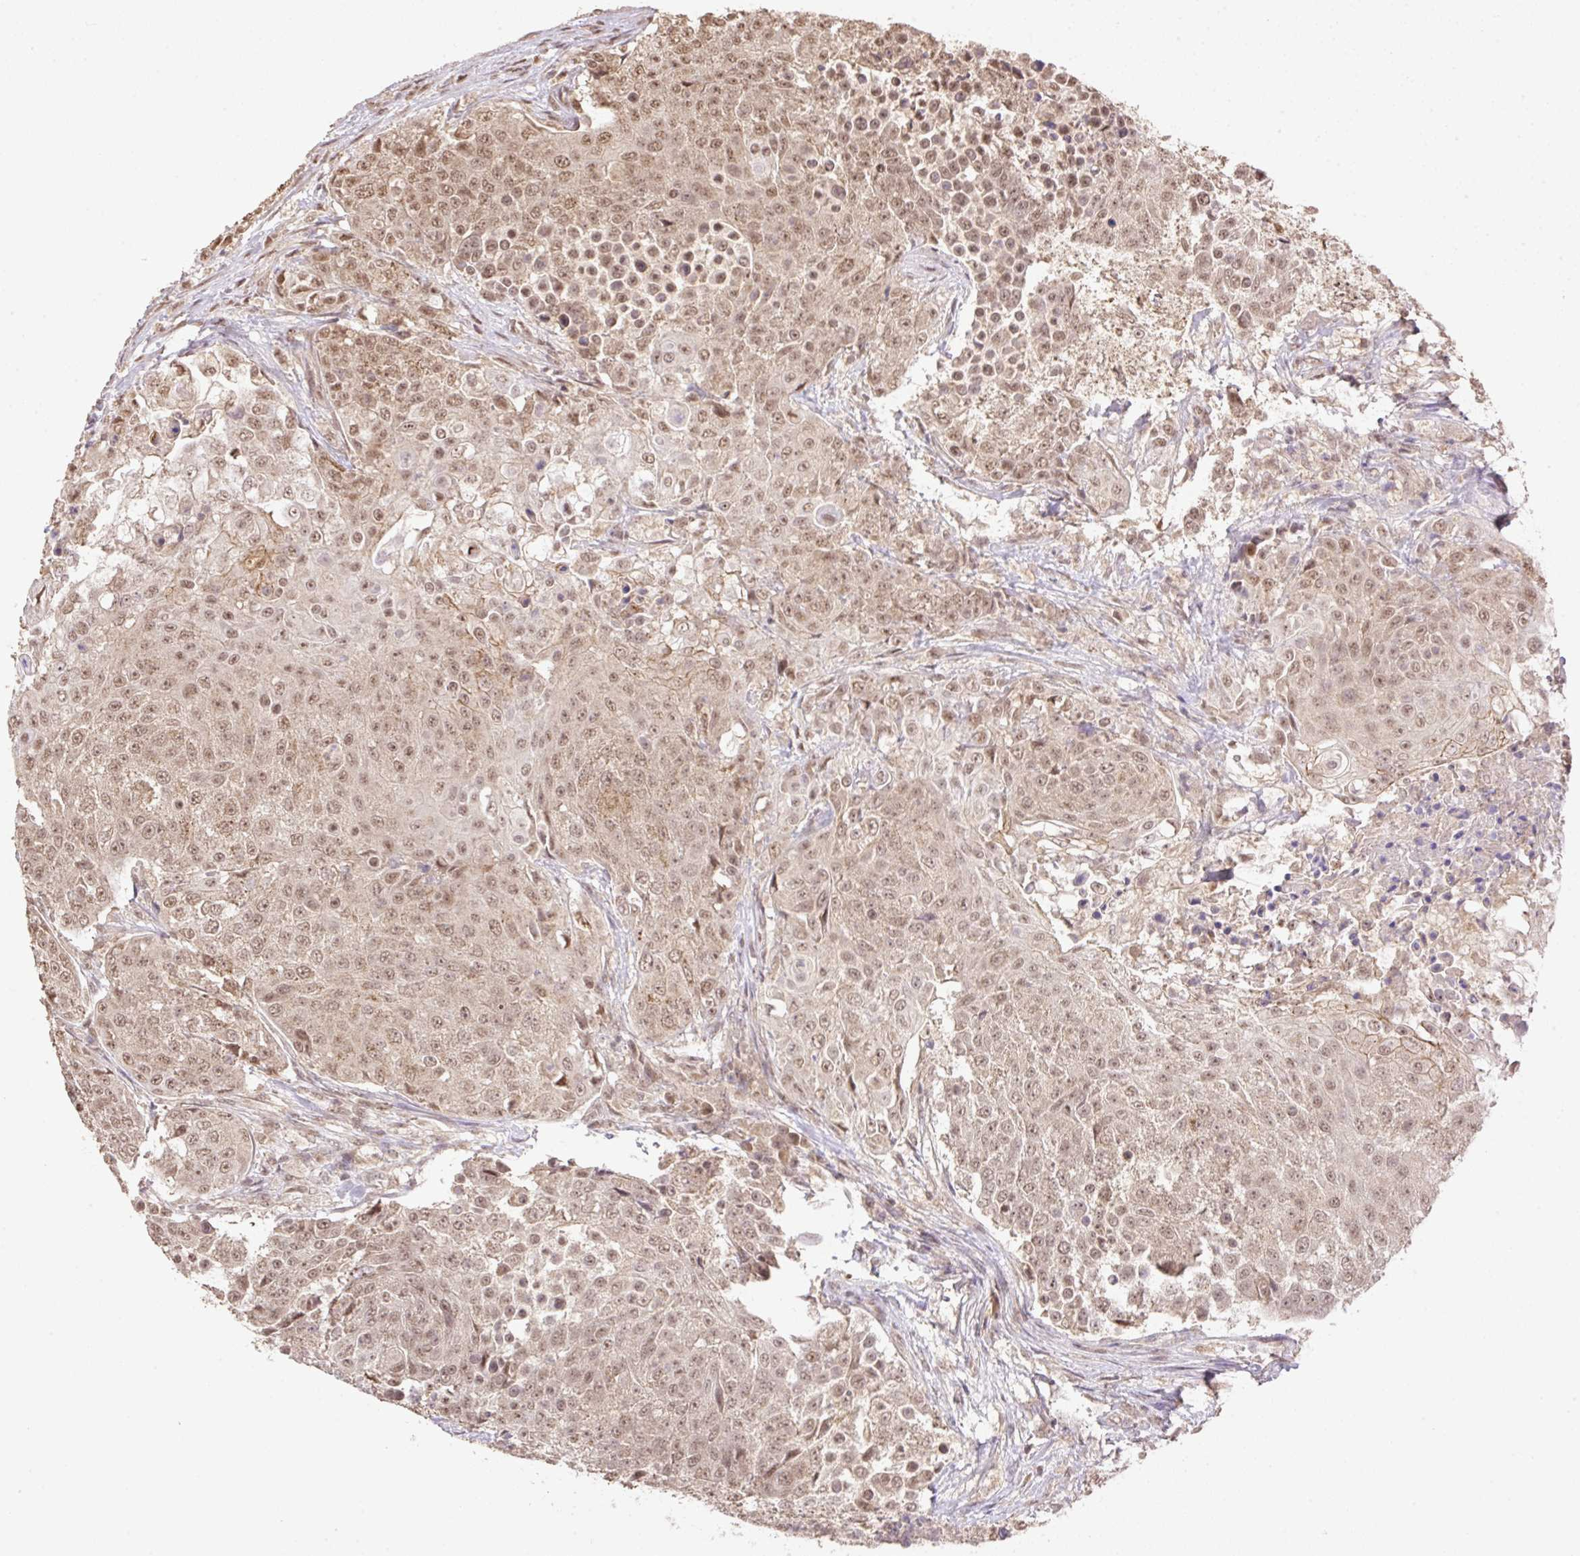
{"staining": {"intensity": "moderate", "quantity": ">75%", "location": "cytoplasmic/membranous,nuclear"}, "tissue": "urothelial cancer", "cell_type": "Tumor cells", "image_type": "cancer", "snomed": [{"axis": "morphology", "description": "Urothelial carcinoma, High grade"}, {"axis": "topography", "description": "Urinary bladder"}], "caption": "A medium amount of moderate cytoplasmic/membranous and nuclear expression is identified in about >75% of tumor cells in high-grade urothelial carcinoma tissue. The staining was performed using DAB to visualize the protein expression in brown, while the nuclei were stained in blue with hematoxylin (Magnification: 20x).", "gene": "VPS25", "patient": {"sex": "female", "age": 63}}